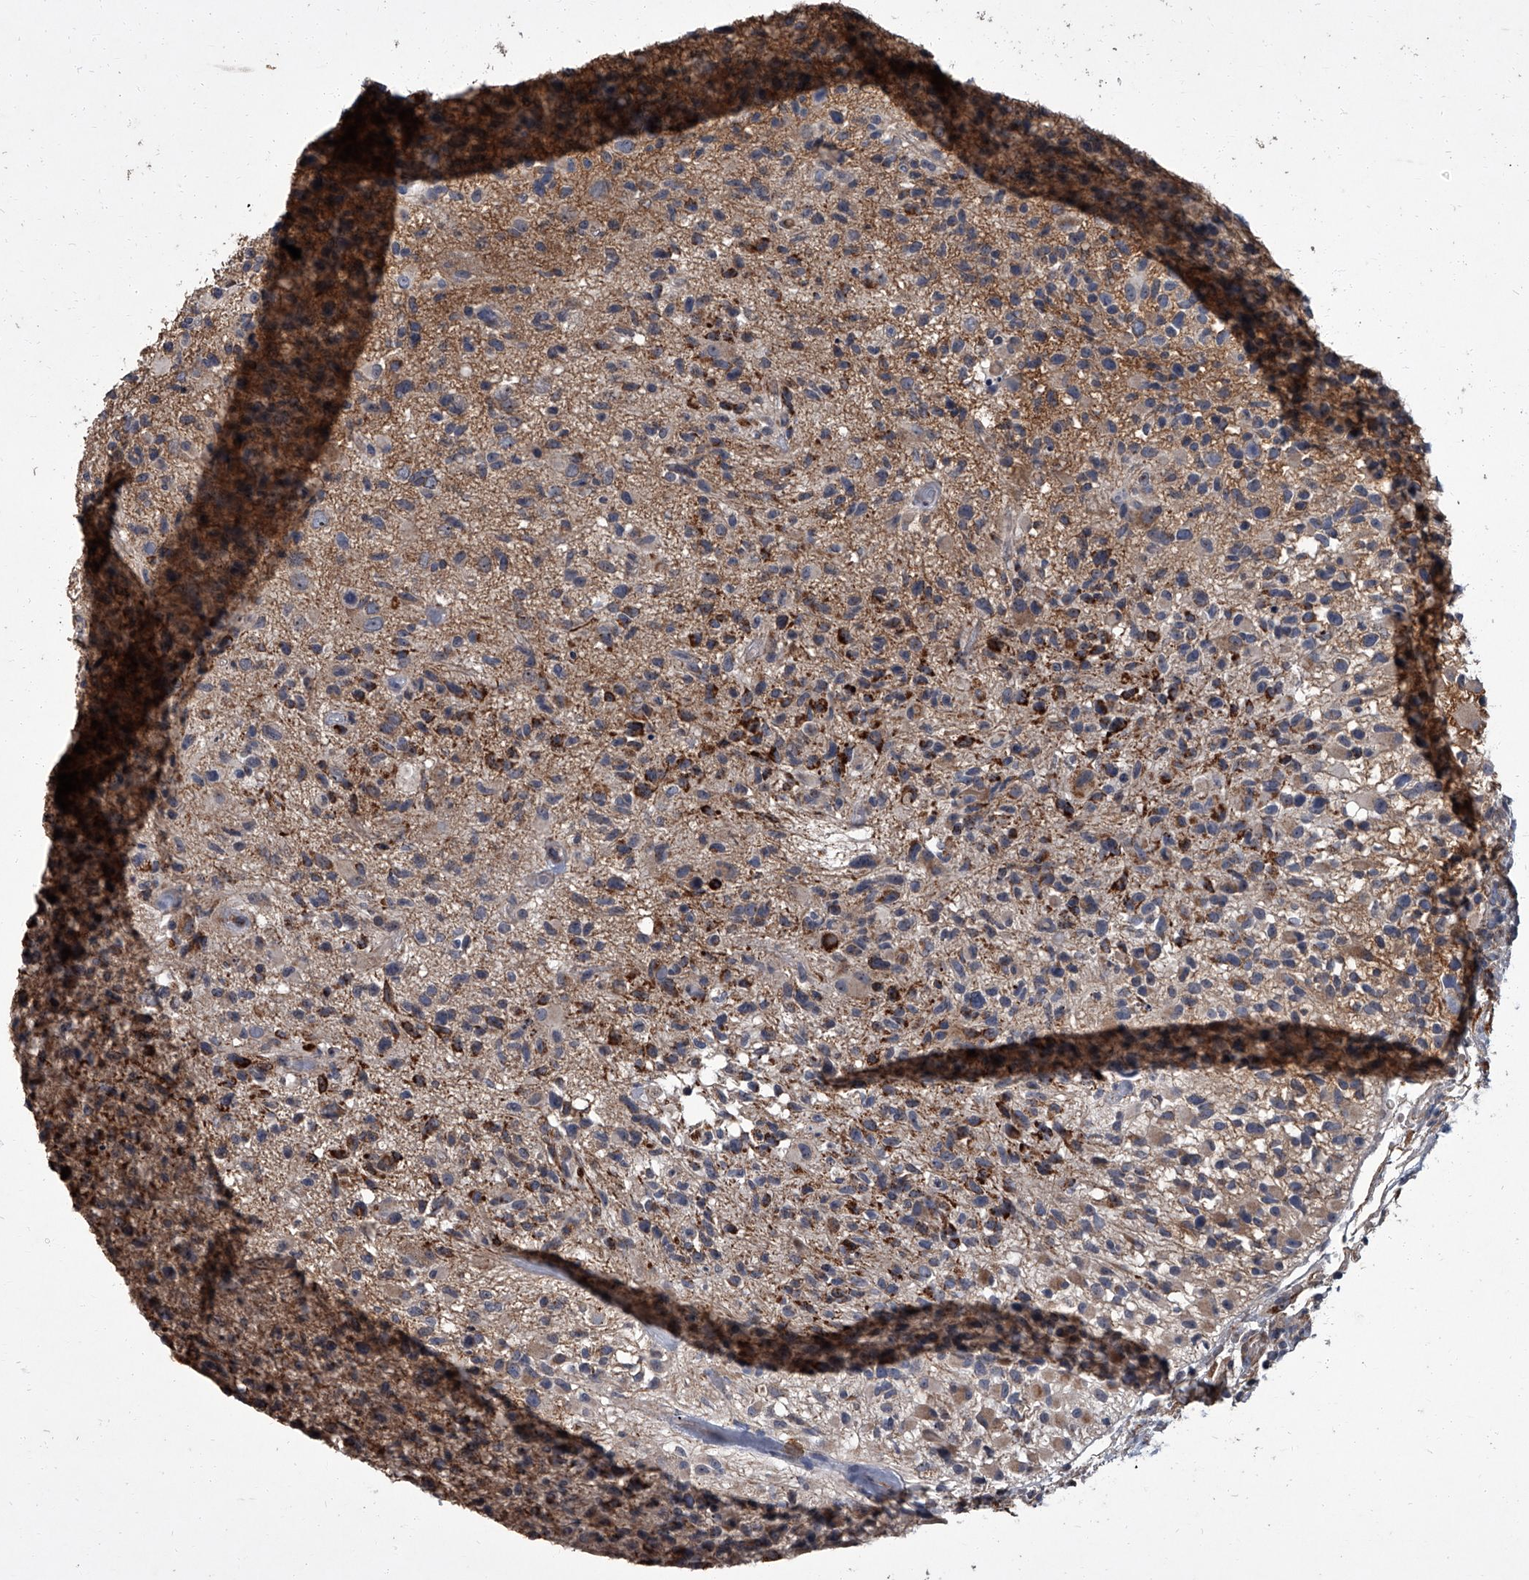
{"staining": {"intensity": "weak", "quantity": "<25%", "location": "cytoplasmic/membranous"}, "tissue": "glioma", "cell_type": "Tumor cells", "image_type": "cancer", "snomed": [{"axis": "morphology", "description": "Glioma, malignant, High grade"}, {"axis": "morphology", "description": "Glioblastoma, NOS"}, {"axis": "topography", "description": "Brain"}], "caption": "The image demonstrates no significant expression in tumor cells of glioma.", "gene": "SIRT4", "patient": {"sex": "male", "age": 60}}